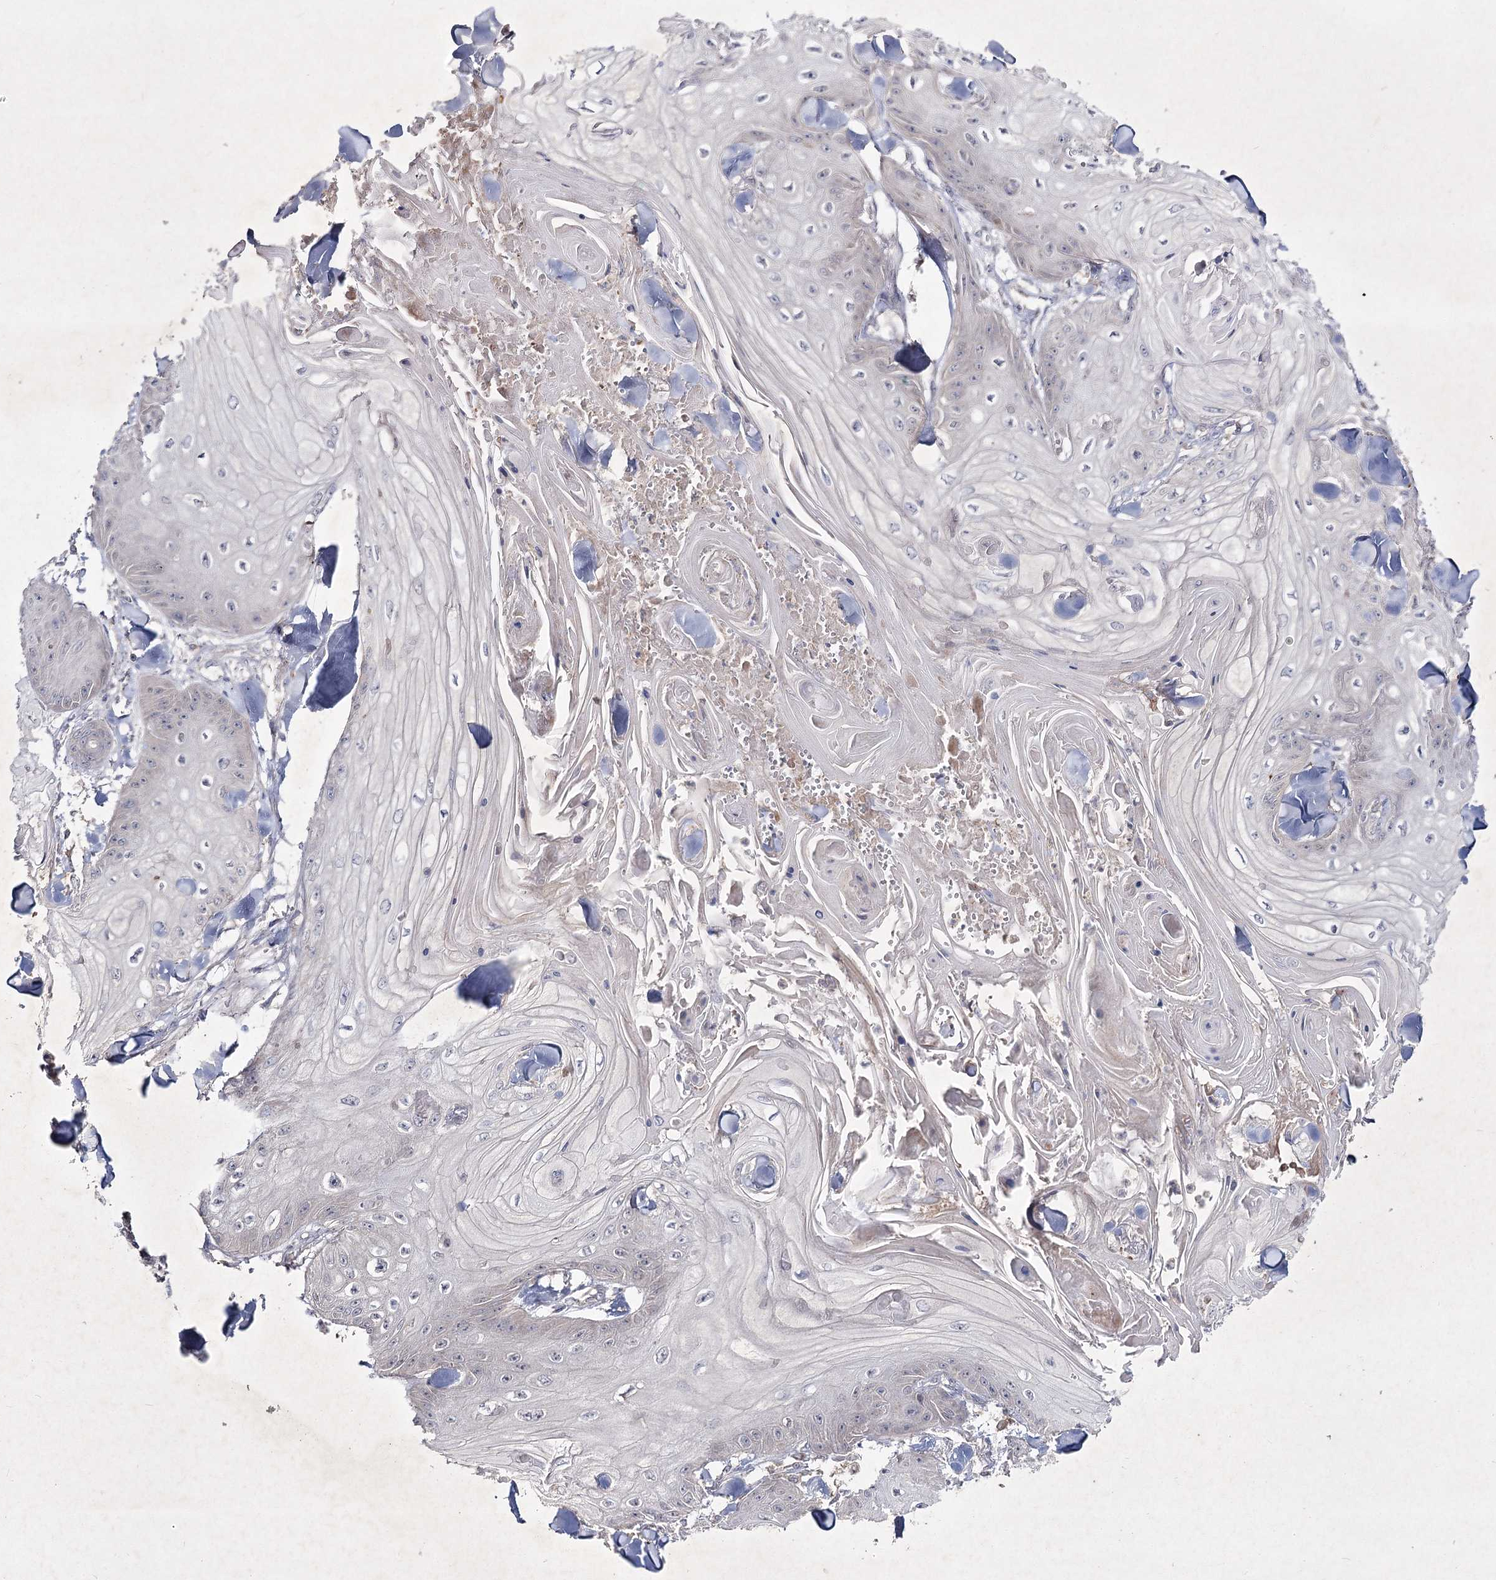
{"staining": {"intensity": "negative", "quantity": "none", "location": "none"}, "tissue": "skin cancer", "cell_type": "Tumor cells", "image_type": "cancer", "snomed": [{"axis": "morphology", "description": "Squamous cell carcinoma, NOS"}, {"axis": "topography", "description": "Skin"}], "caption": "The IHC histopathology image has no significant expression in tumor cells of skin cancer (squamous cell carcinoma) tissue.", "gene": "CIB2", "patient": {"sex": "male", "age": 74}}